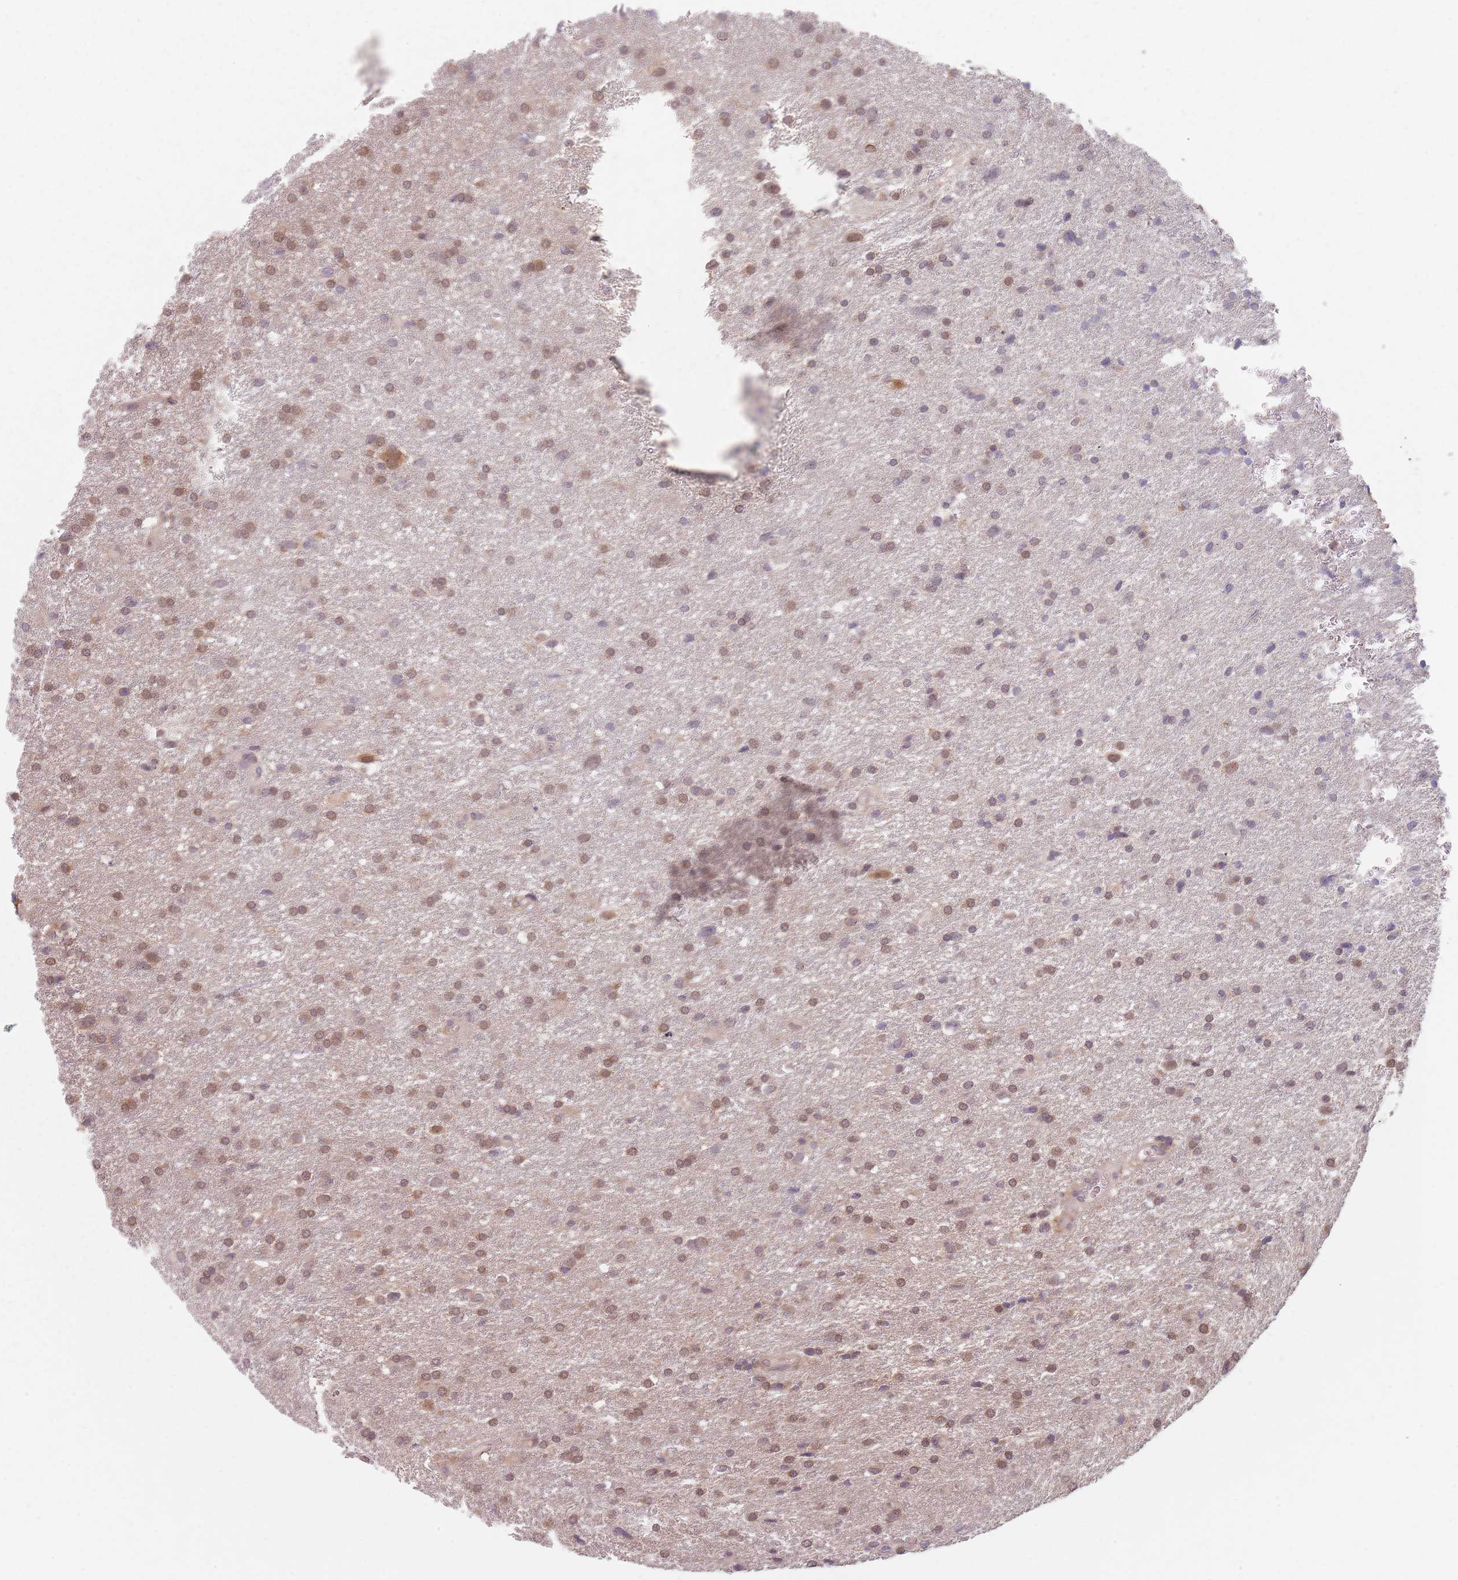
{"staining": {"intensity": "moderate", "quantity": "25%-75%", "location": "cytoplasmic/membranous,nuclear"}, "tissue": "glioma", "cell_type": "Tumor cells", "image_type": "cancer", "snomed": [{"axis": "morphology", "description": "Glioma, malignant, Low grade"}, {"axis": "topography", "description": "Brain"}], "caption": "Protein staining by immunohistochemistry (IHC) demonstrates moderate cytoplasmic/membranous and nuclear positivity in about 25%-75% of tumor cells in glioma.", "gene": "NAXE", "patient": {"sex": "female", "age": 32}}